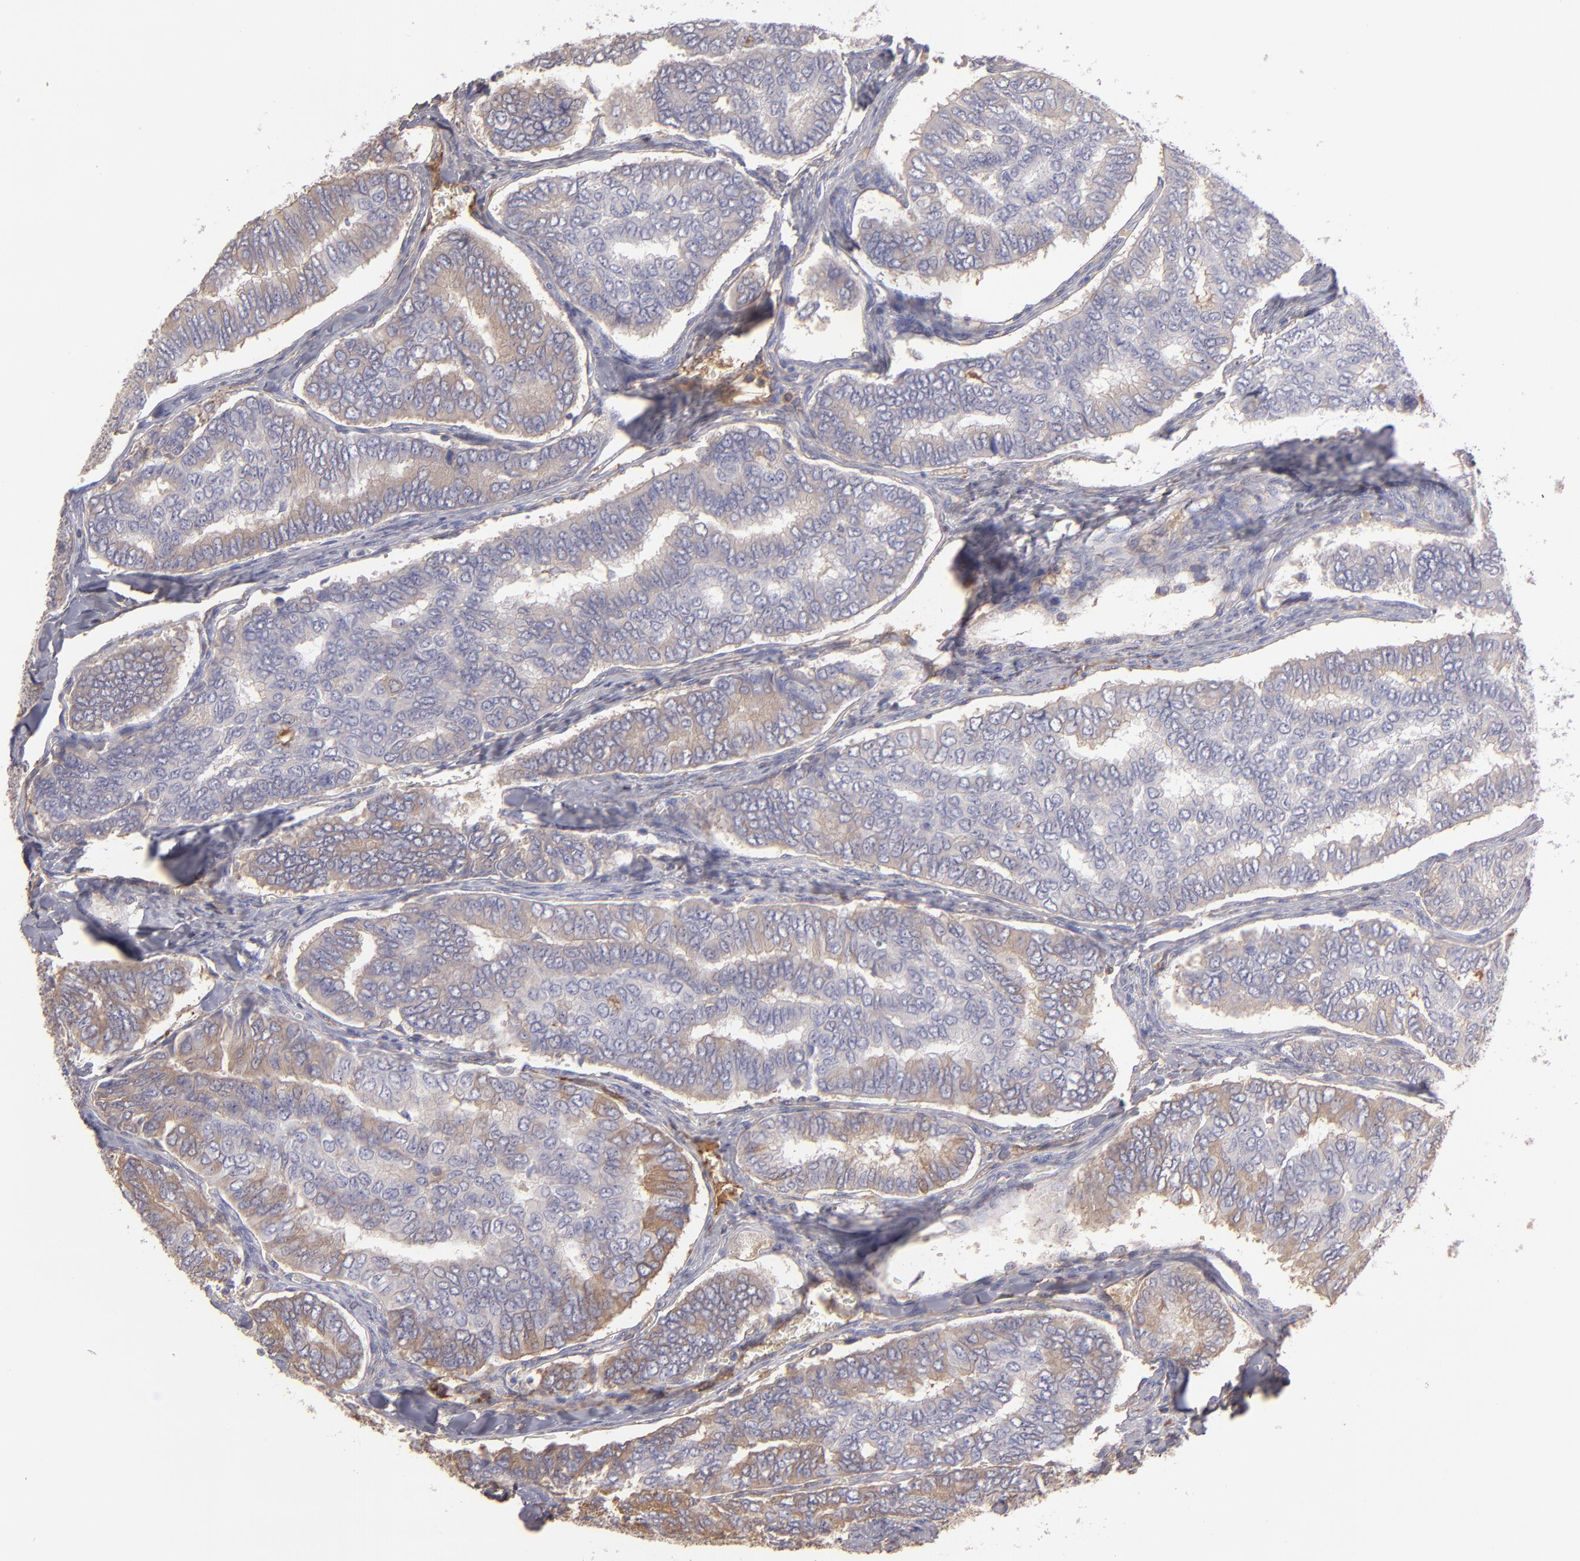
{"staining": {"intensity": "weak", "quantity": "<25%", "location": "cytoplasmic/membranous"}, "tissue": "thyroid cancer", "cell_type": "Tumor cells", "image_type": "cancer", "snomed": [{"axis": "morphology", "description": "Papillary adenocarcinoma, NOS"}, {"axis": "topography", "description": "Thyroid gland"}], "caption": "The image demonstrates no significant expression in tumor cells of papillary adenocarcinoma (thyroid).", "gene": "ABCC4", "patient": {"sex": "female", "age": 35}}